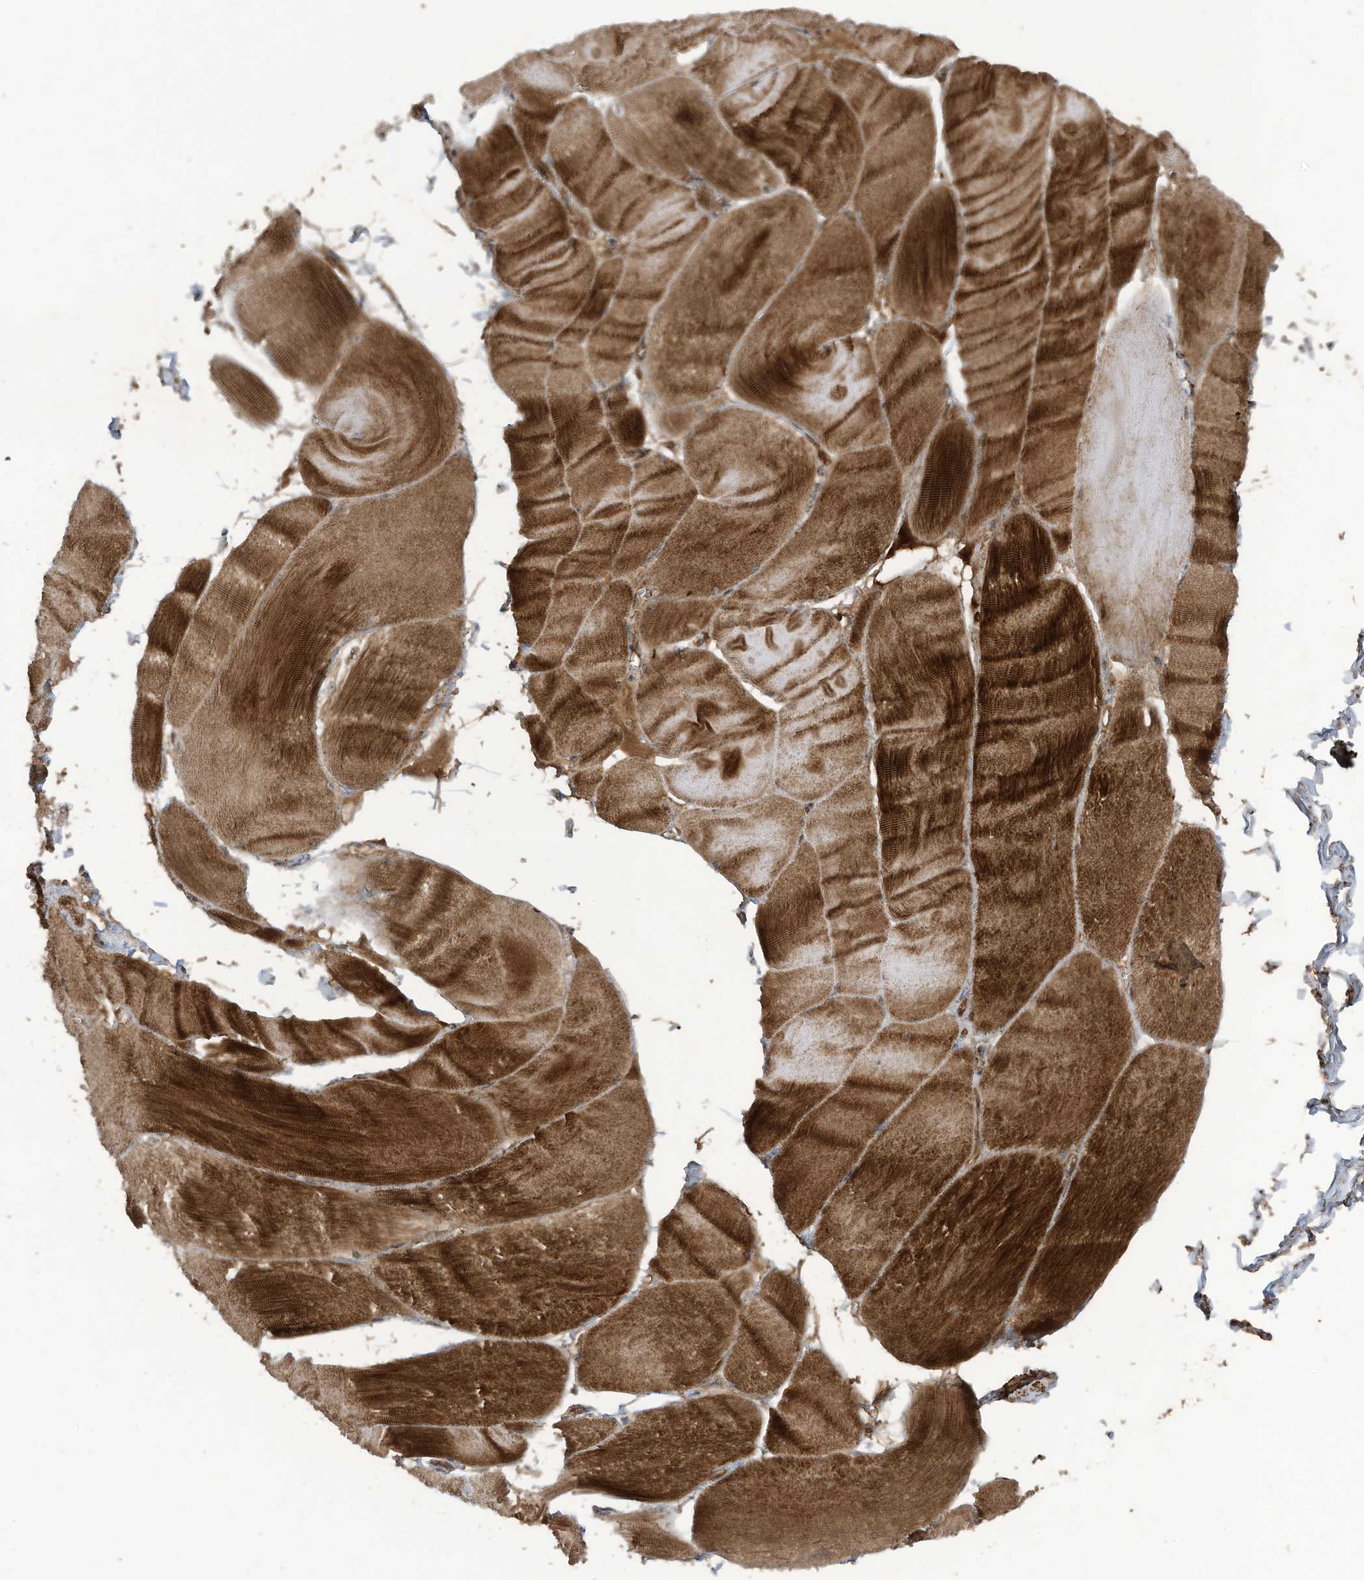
{"staining": {"intensity": "strong", "quantity": ">75%", "location": "cytoplasmic/membranous"}, "tissue": "skeletal muscle", "cell_type": "Myocytes", "image_type": "normal", "snomed": [{"axis": "morphology", "description": "Normal tissue, NOS"}, {"axis": "morphology", "description": "Basal cell carcinoma"}, {"axis": "topography", "description": "Skeletal muscle"}], "caption": "Immunohistochemistry (IHC) photomicrograph of benign skeletal muscle: skeletal muscle stained using IHC exhibits high levels of strong protein expression localized specifically in the cytoplasmic/membranous of myocytes, appearing as a cytoplasmic/membranous brown color.", "gene": "DDIT4", "patient": {"sex": "female", "age": 64}}